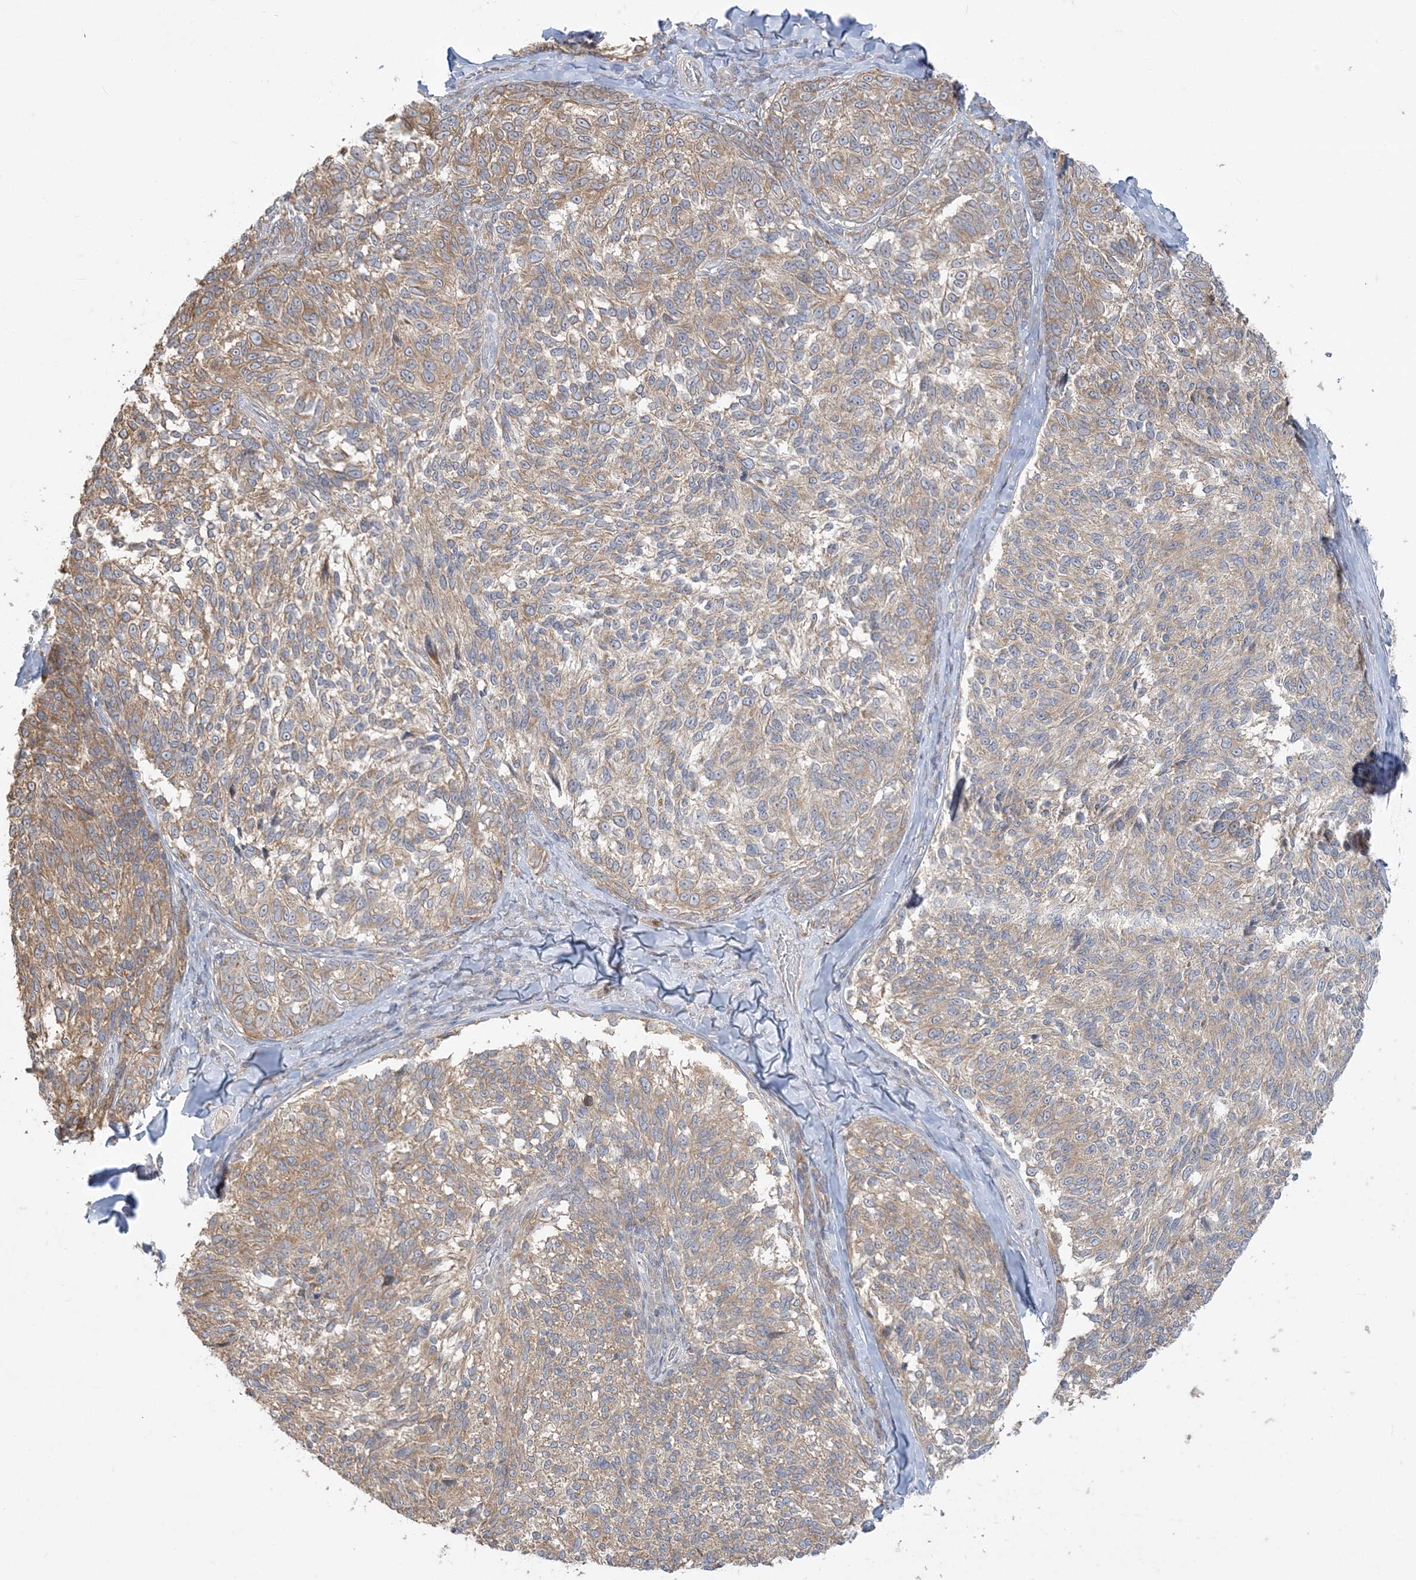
{"staining": {"intensity": "moderate", "quantity": "25%-75%", "location": "cytoplasmic/membranous"}, "tissue": "melanoma", "cell_type": "Tumor cells", "image_type": "cancer", "snomed": [{"axis": "morphology", "description": "Malignant melanoma, NOS"}, {"axis": "topography", "description": "Skin"}], "caption": "Immunohistochemical staining of human melanoma demonstrates medium levels of moderate cytoplasmic/membranous positivity in approximately 25%-75% of tumor cells.", "gene": "ZC3H6", "patient": {"sex": "female", "age": 73}}